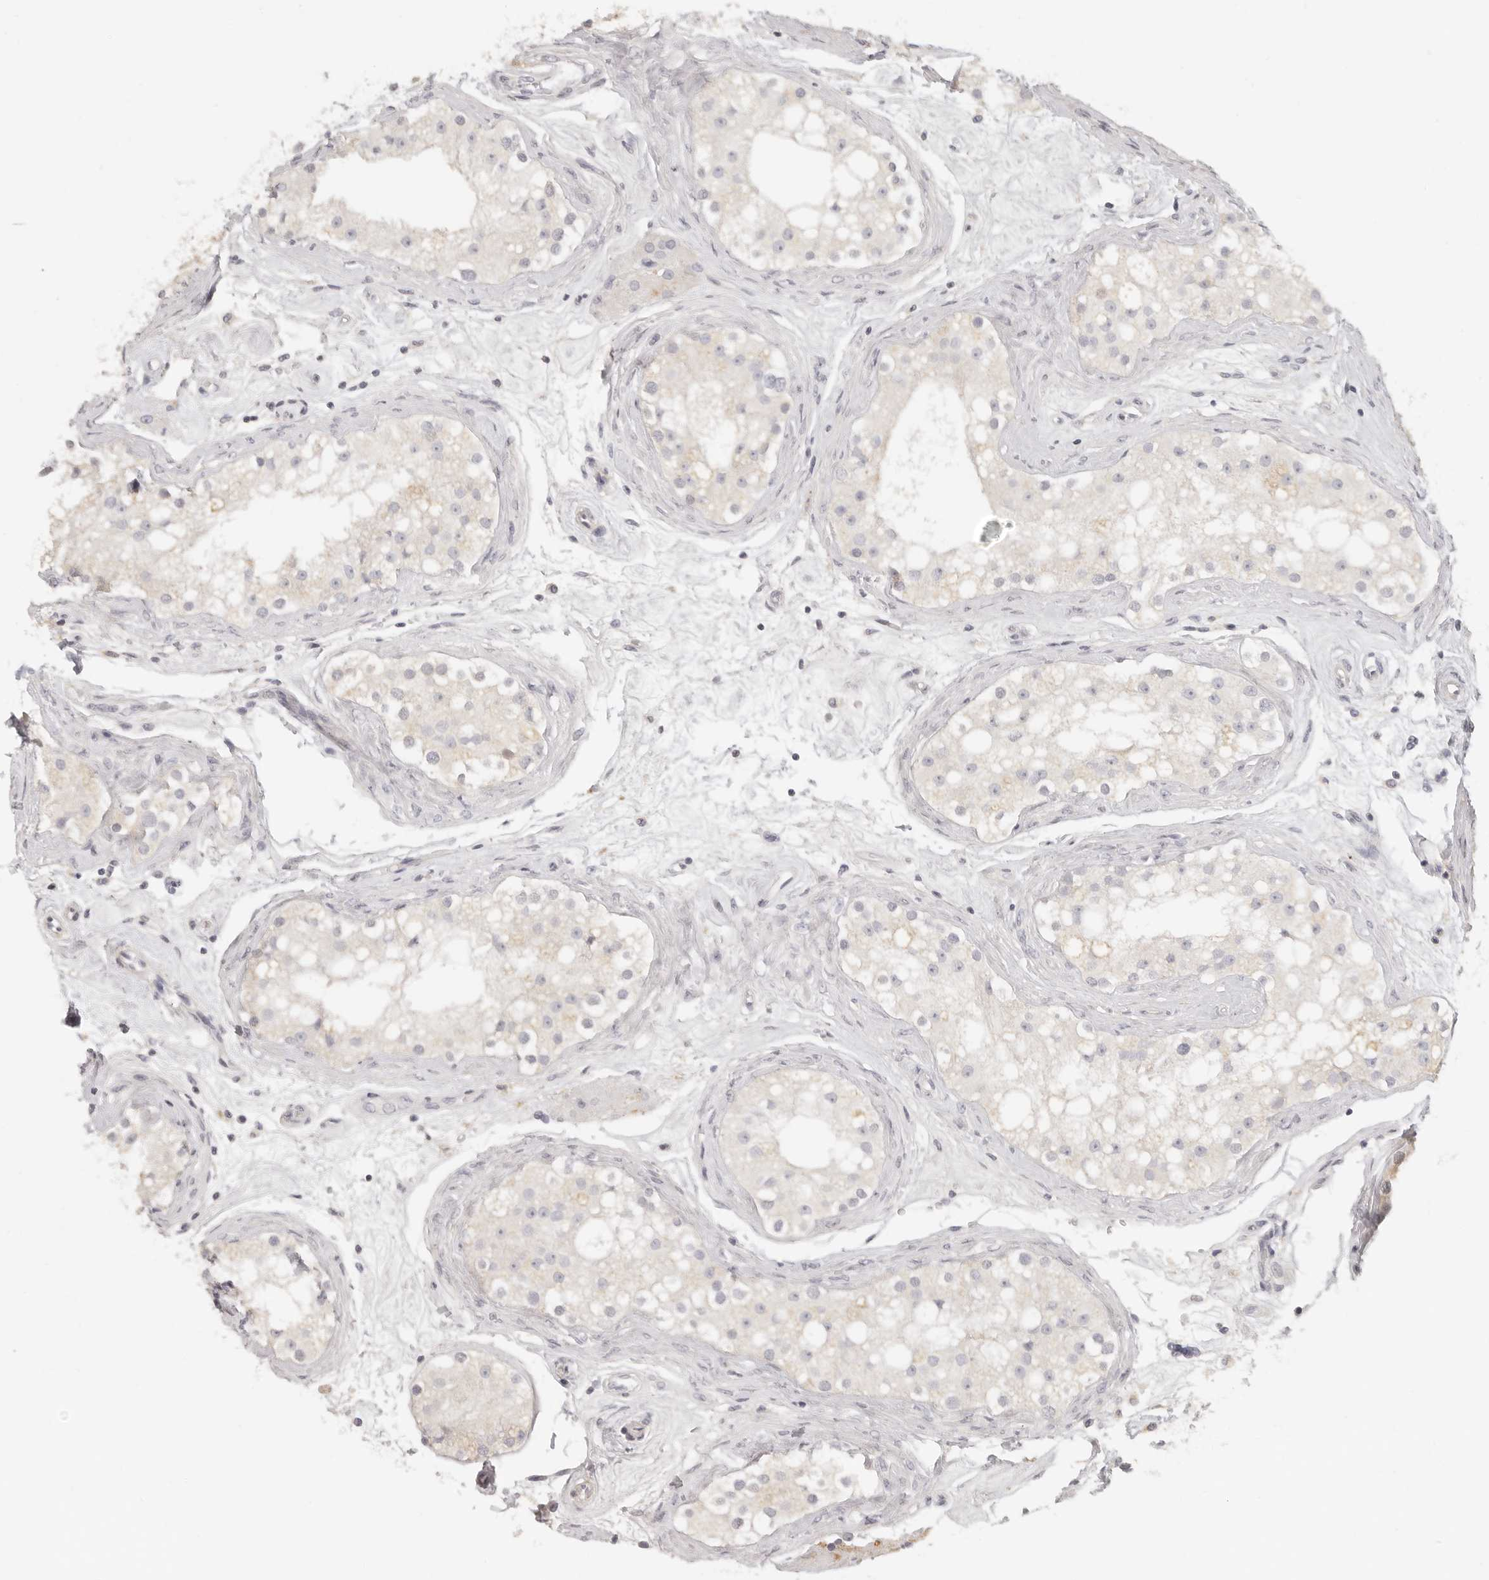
{"staining": {"intensity": "negative", "quantity": "none", "location": "none"}, "tissue": "testis", "cell_type": "Cells in seminiferous ducts", "image_type": "normal", "snomed": [{"axis": "morphology", "description": "Normal tissue, NOS"}, {"axis": "topography", "description": "Testis"}], "caption": "High magnification brightfield microscopy of benign testis stained with DAB (brown) and counterstained with hematoxylin (blue): cells in seminiferous ducts show no significant positivity. The staining is performed using DAB (3,3'-diaminobenzidine) brown chromogen with nuclei counter-stained in using hematoxylin.", "gene": "RXFP1", "patient": {"sex": "male", "age": 84}}